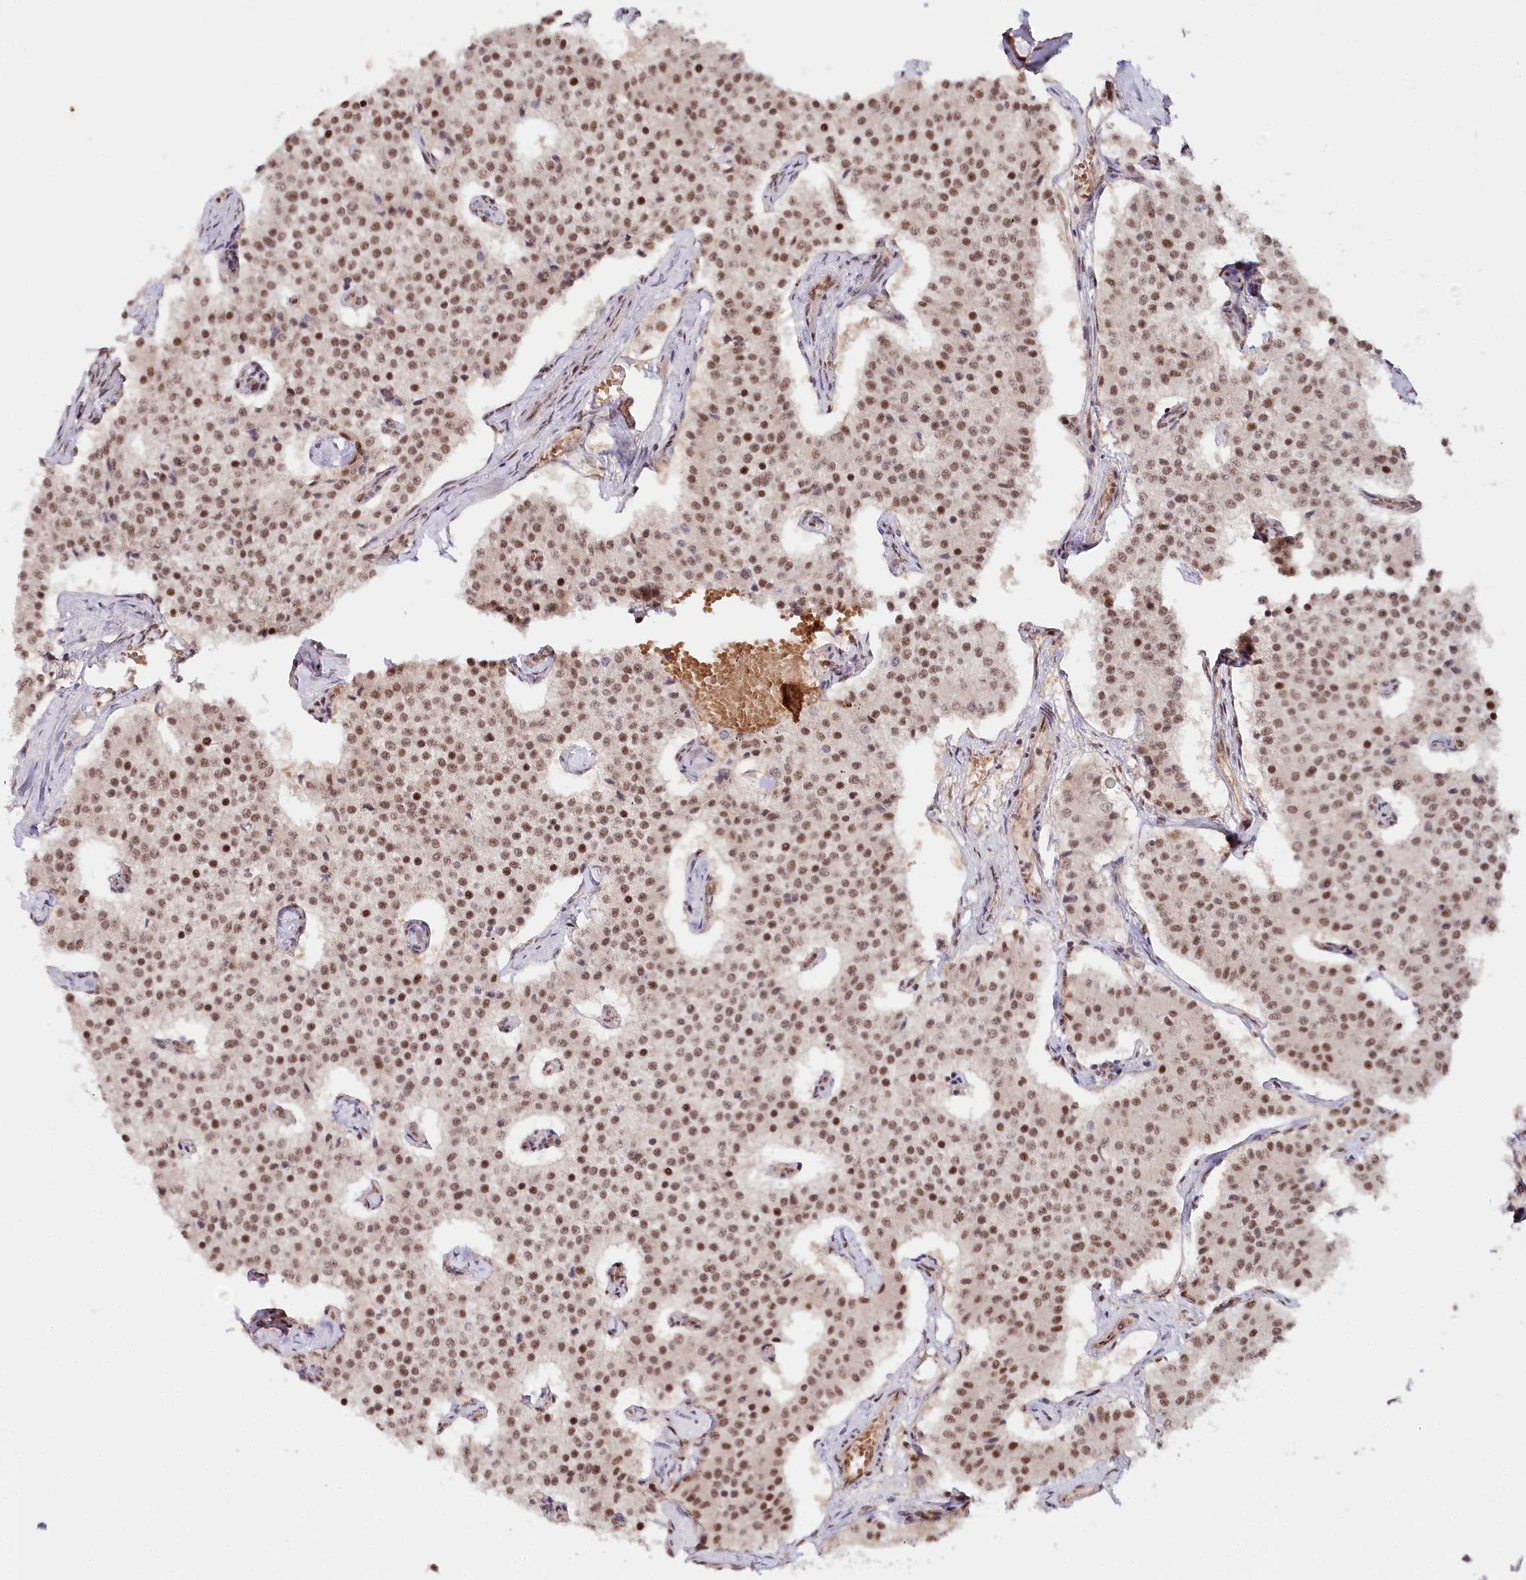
{"staining": {"intensity": "moderate", "quantity": ">75%", "location": "nuclear"}, "tissue": "carcinoid", "cell_type": "Tumor cells", "image_type": "cancer", "snomed": [{"axis": "morphology", "description": "Carcinoid, malignant, NOS"}, {"axis": "topography", "description": "Colon"}], "caption": "Immunohistochemistry (DAB) staining of human malignant carcinoid shows moderate nuclear protein staining in approximately >75% of tumor cells.", "gene": "CCDC65", "patient": {"sex": "female", "age": 52}}